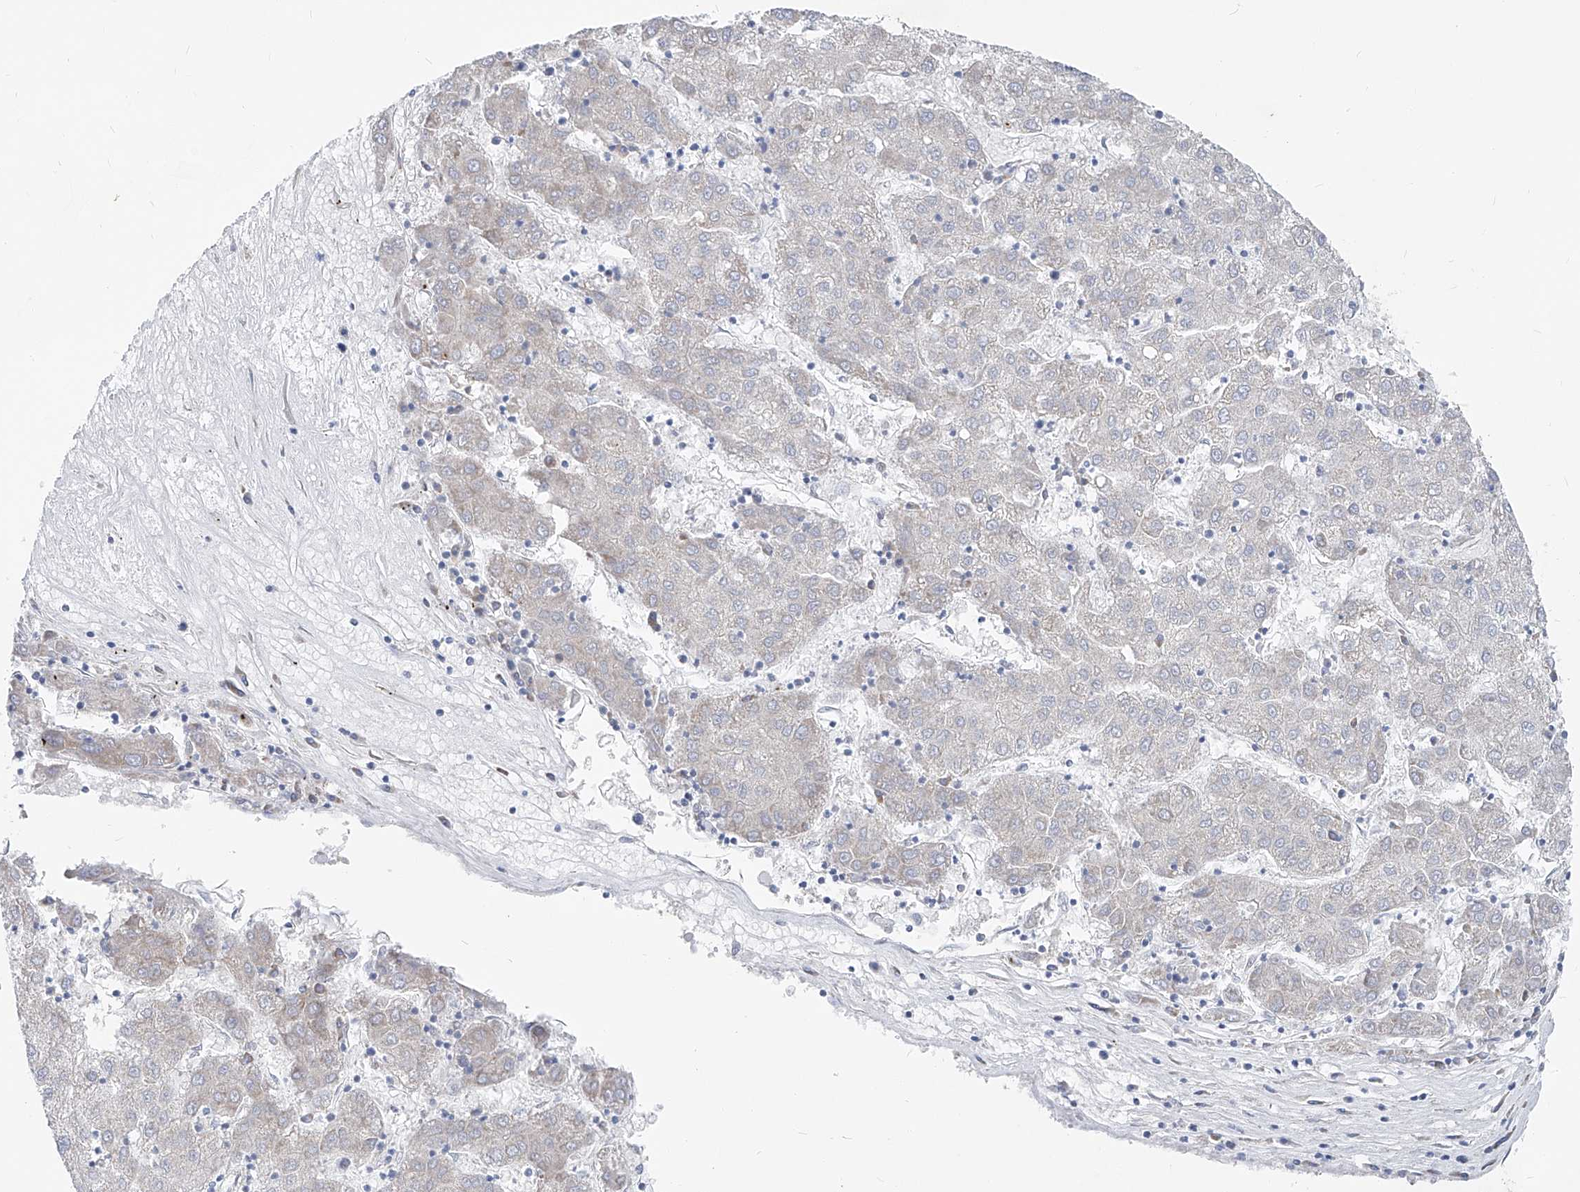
{"staining": {"intensity": "negative", "quantity": "none", "location": "none"}, "tissue": "liver cancer", "cell_type": "Tumor cells", "image_type": "cancer", "snomed": [{"axis": "morphology", "description": "Carcinoma, Hepatocellular, NOS"}, {"axis": "topography", "description": "Liver"}], "caption": "Tumor cells are negative for protein expression in human hepatocellular carcinoma (liver).", "gene": "UFL1", "patient": {"sex": "male", "age": 72}}